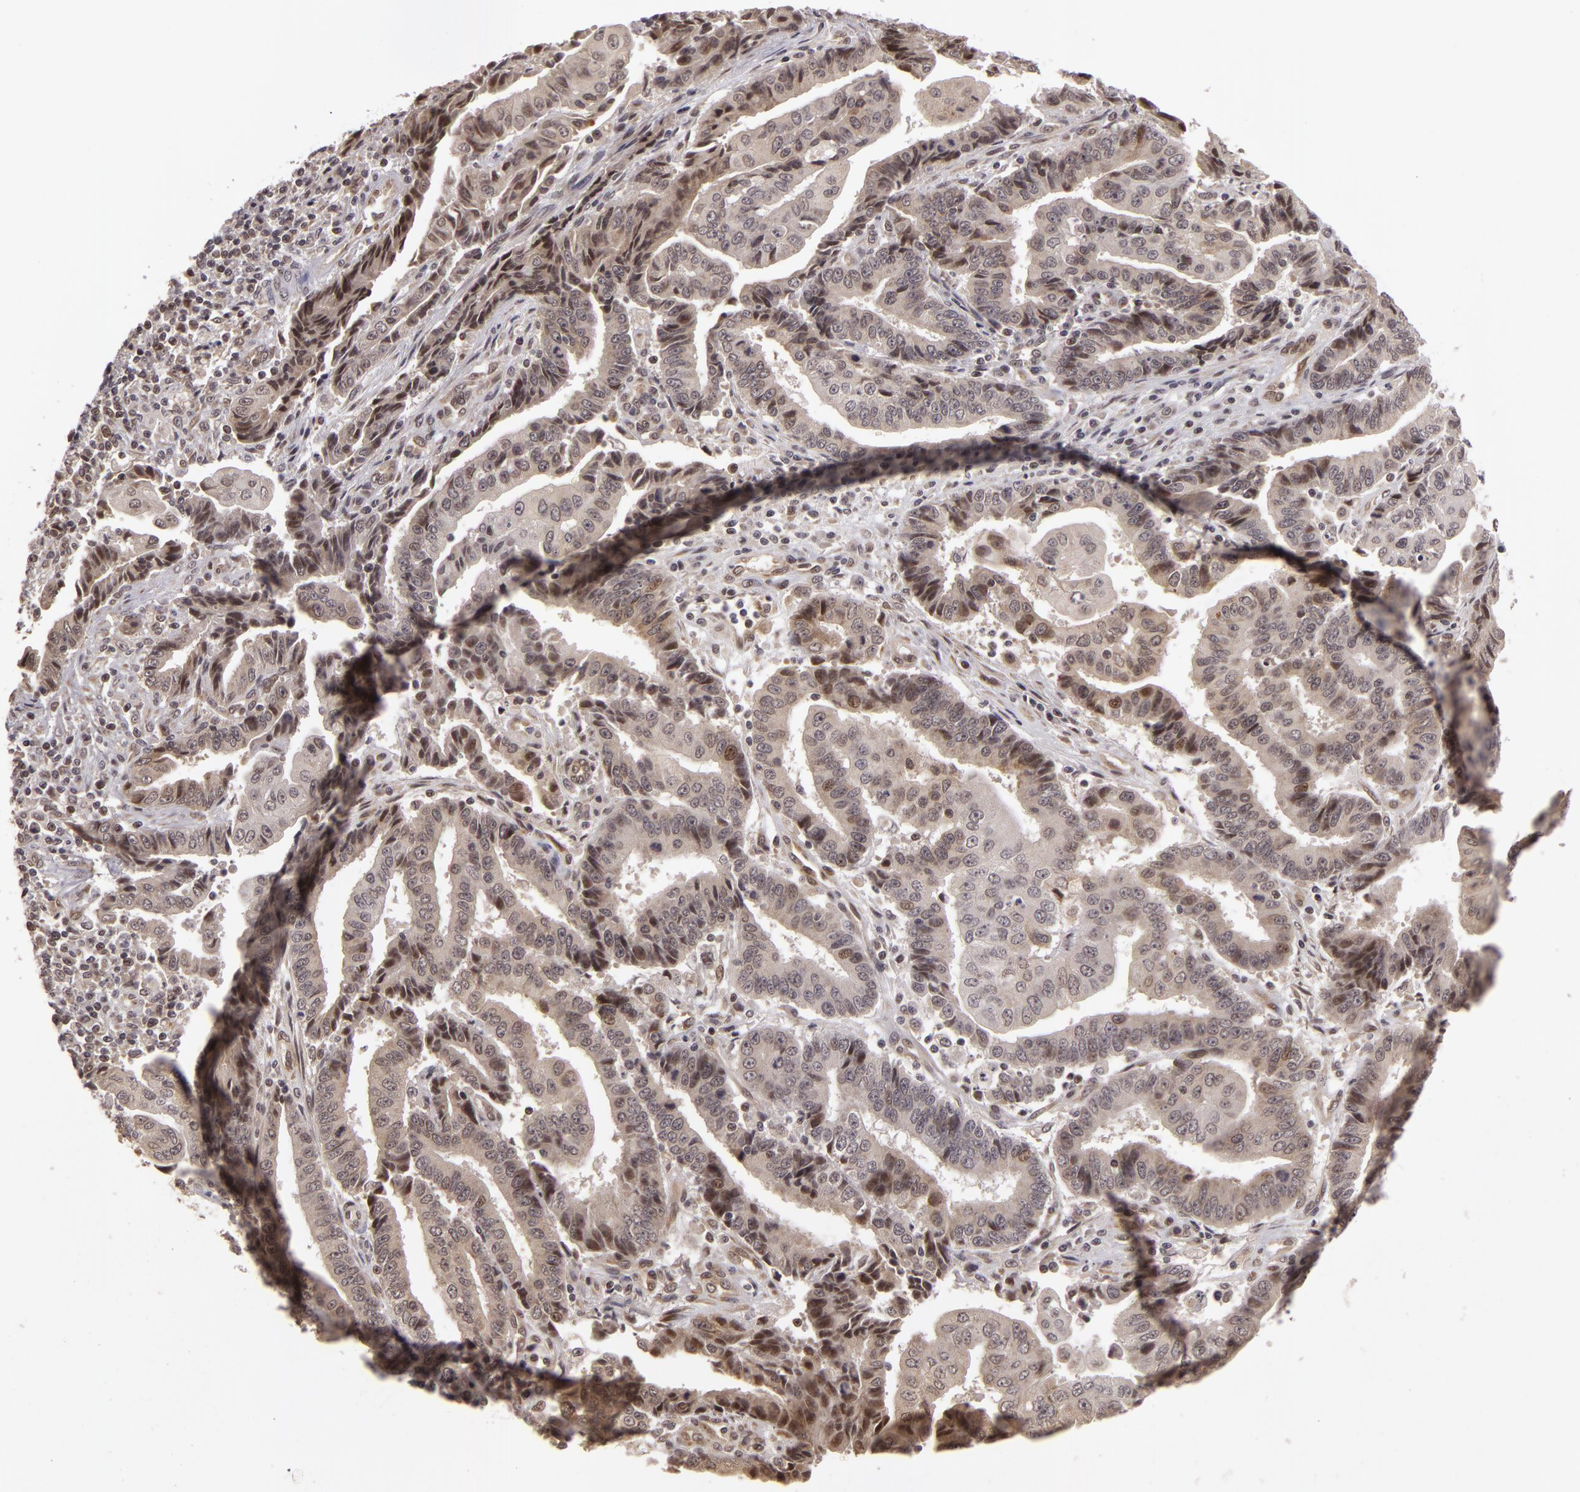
{"staining": {"intensity": "moderate", "quantity": "<25%", "location": "nuclear"}, "tissue": "endometrial cancer", "cell_type": "Tumor cells", "image_type": "cancer", "snomed": [{"axis": "morphology", "description": "Adenocarcinoma, NOS"}, {"axis": "topography", "description": "Endometrium"}], "caption": "Endometrial cancer stained with DAB IHC shows low levels of moderate nuclear staining in about <25% of tumor cells. (DAB = brown stain, brightfield microscopy at high magnification).", "gene": "ZNF133", "patient": {"sex": "female", "age": 75}}